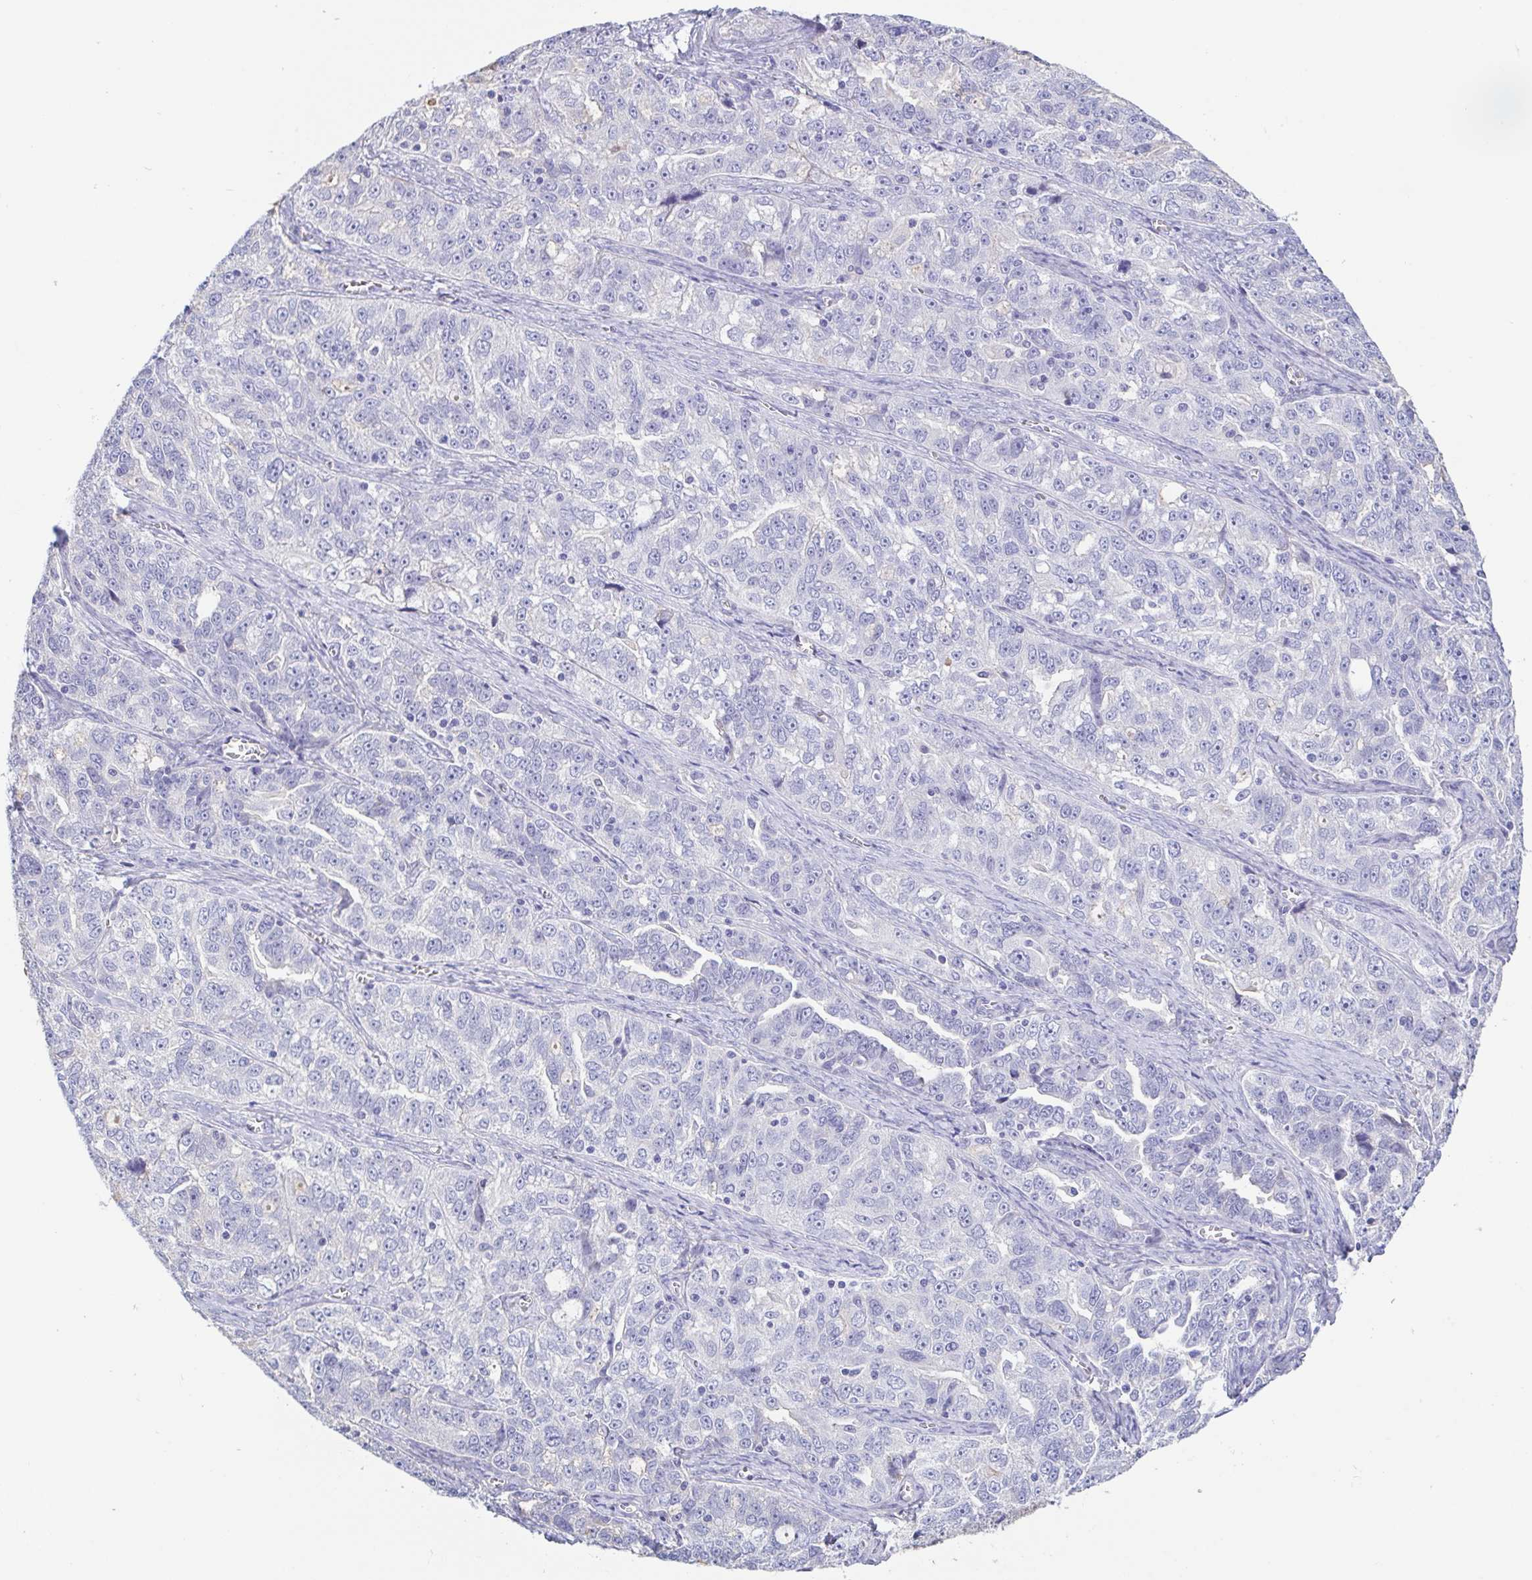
{"staining": {"intensity": "negative", "quantity": "none", "location": "none"}, "tissue": "ovarian cancer", "cell_type": "Tumor cells", "image_type": "cancer", "snomed": [{"axis": "morphology", "description": "Cystadenocarcinoma, serous, NOS"}, {"axis": "topography", "description": "Ovary"}], "caption": "Ovarian serous cystadenocarcinoma was stained to show a protein in brown. There is no significant expression in tumor cells.", "gene": "TREH", "patient": {"sex": "female", "age": 51}}